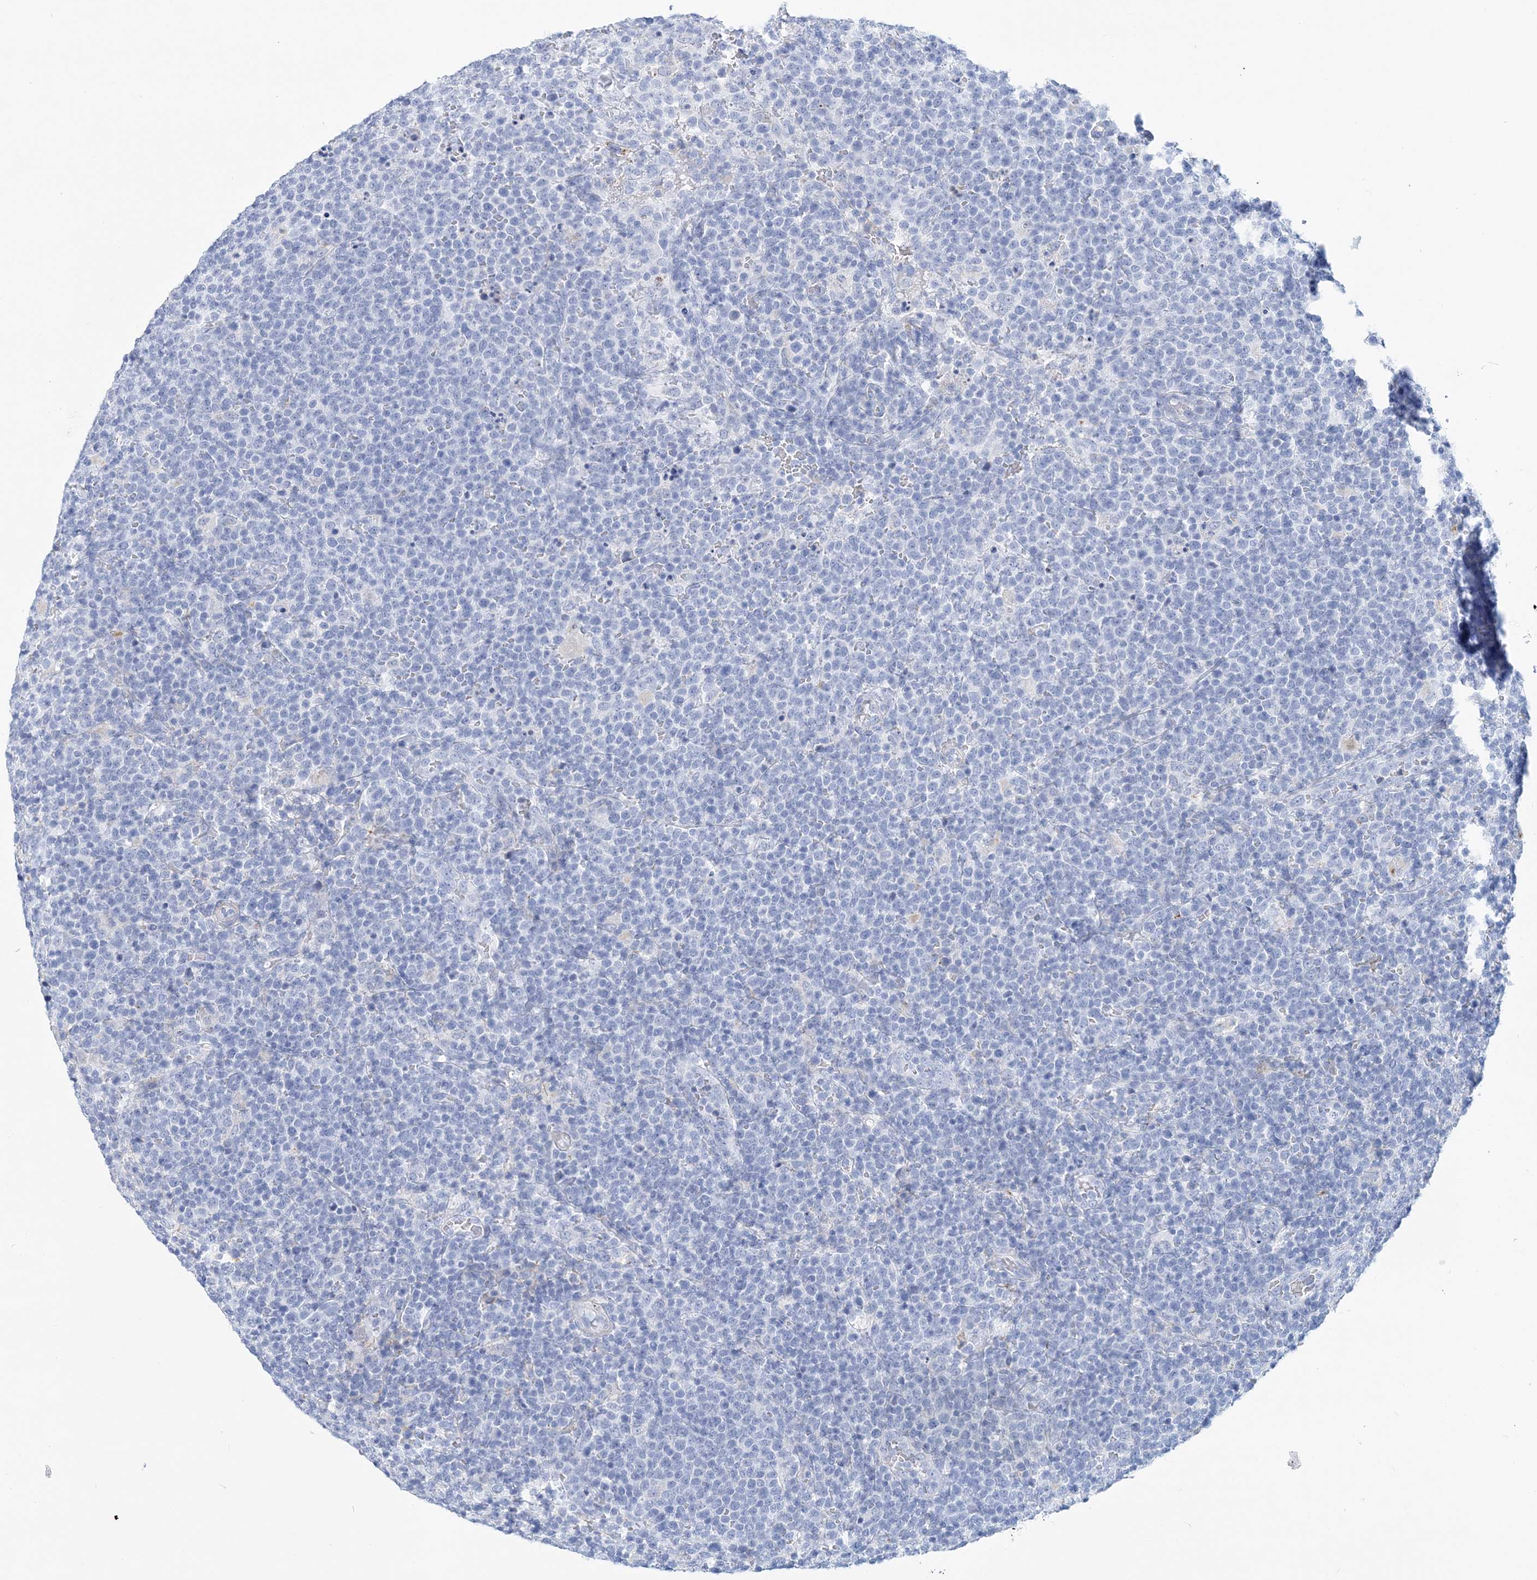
{"staining": {"intensity": "negative", "quantity": "none", "location": "none"}, "tissue": "lymphoma", "cell_type": "Tumor cells", "image_type": "cancer", "snomed": [{"axis": "morphology", "description": "Malignant lymphoma, non-Hodgkin's type, High grade"}, {"axis": "topography", "description": "Lymph node"}], "caption": "A photomicrograph of lymphoma stained for a protein shows no brown staining in tumor cells.", "gene": "NKX6-1", "patient": {"sex": "male", "age": 61}}